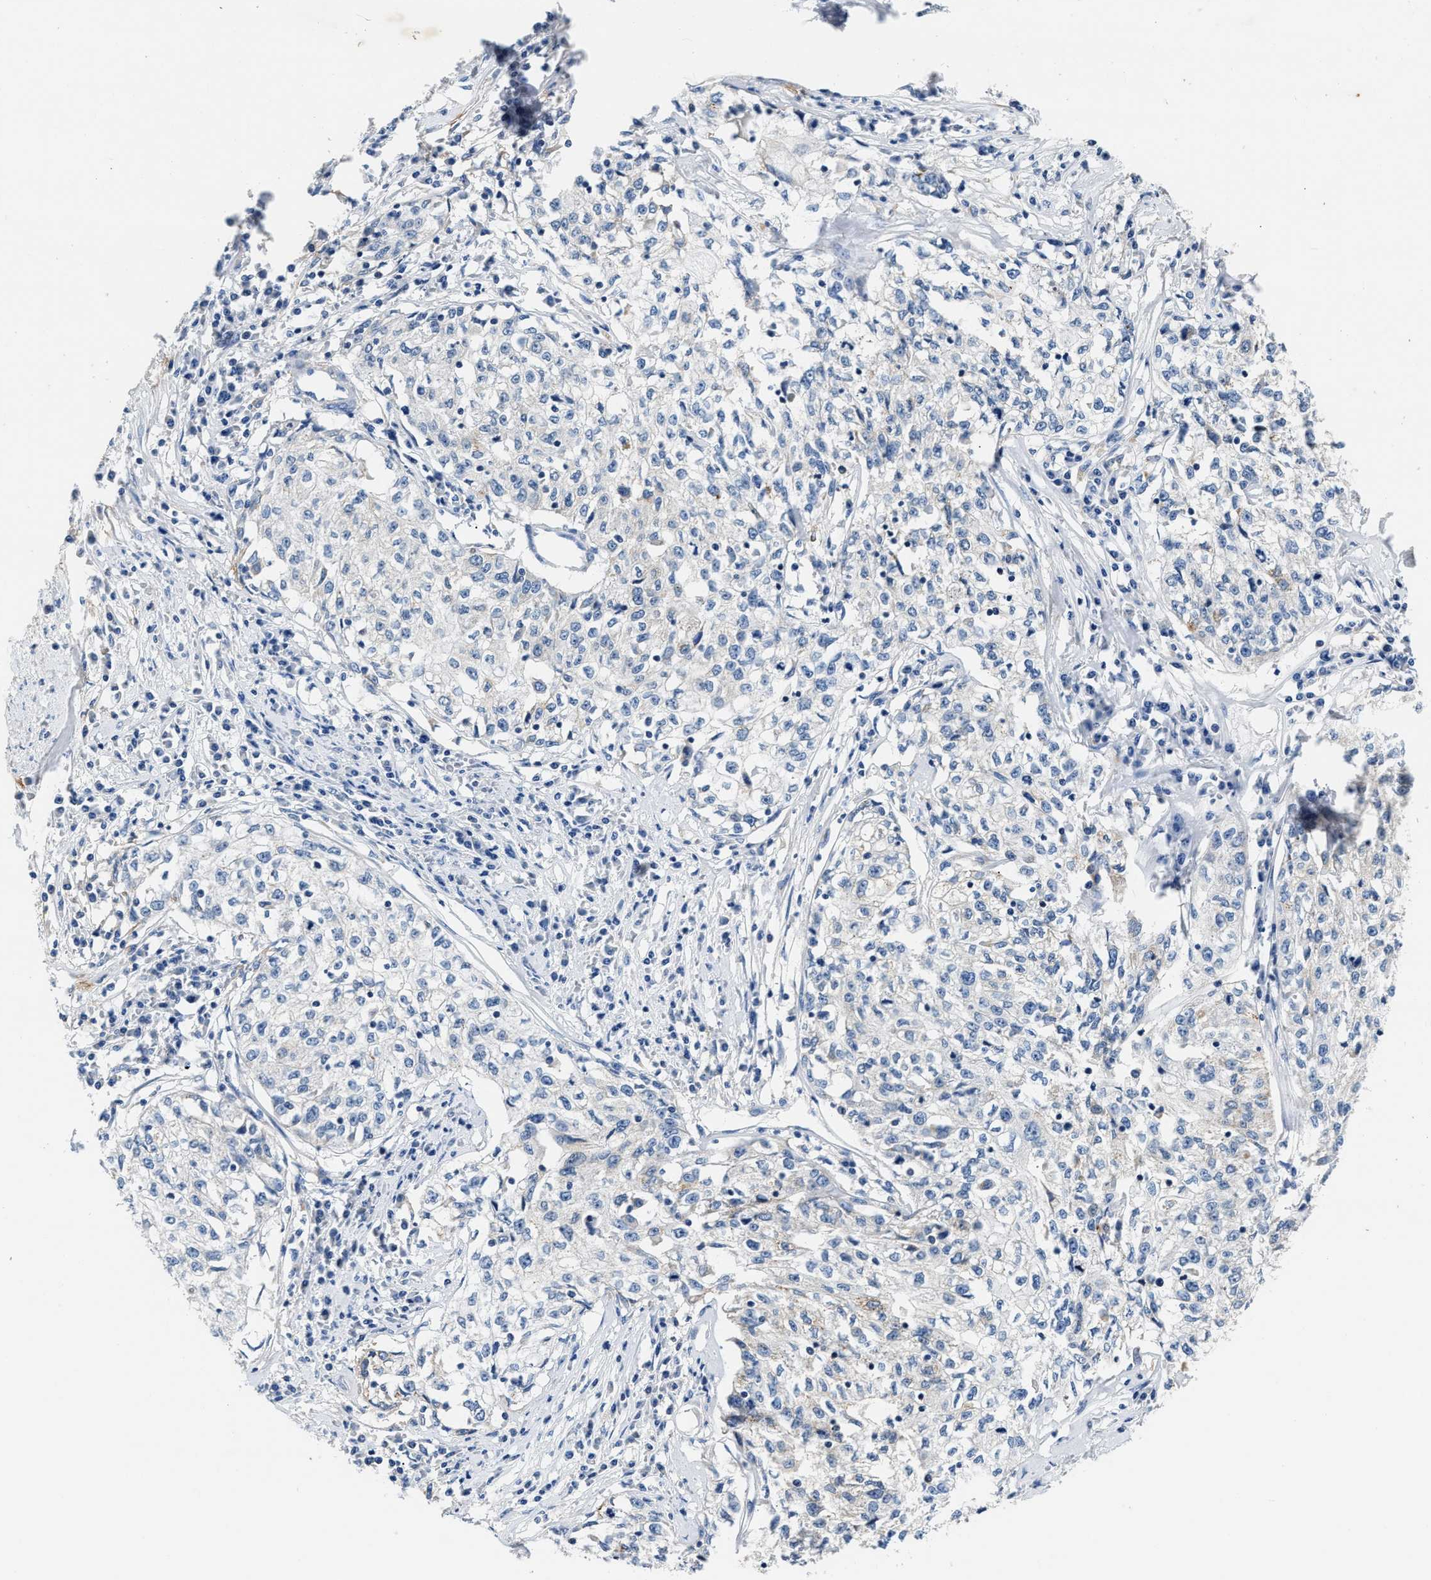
{"staining": {"intensity": "negative", "quantity": "none", "location": "none"}, "tissue": "cervical cancer", "cell_type": "Tumor cells", "image_type": "cancer", "snomed": [{"axis": "morphology", "description": "Squamous cell carcinoma, NOS"}, {"axis": "topography", "description": "Cervix"}], "caption": "High magnification brightfield microscopy of squamous cell carcinoma (cervical) stained with DAB (3,3'-diaminobenzidine) (brown) and counterstained with hematoxylin (blue): tumor cells show no significant positivity.", "gene": "TUT7", "patient": {"sex": "female", "age": 57}}